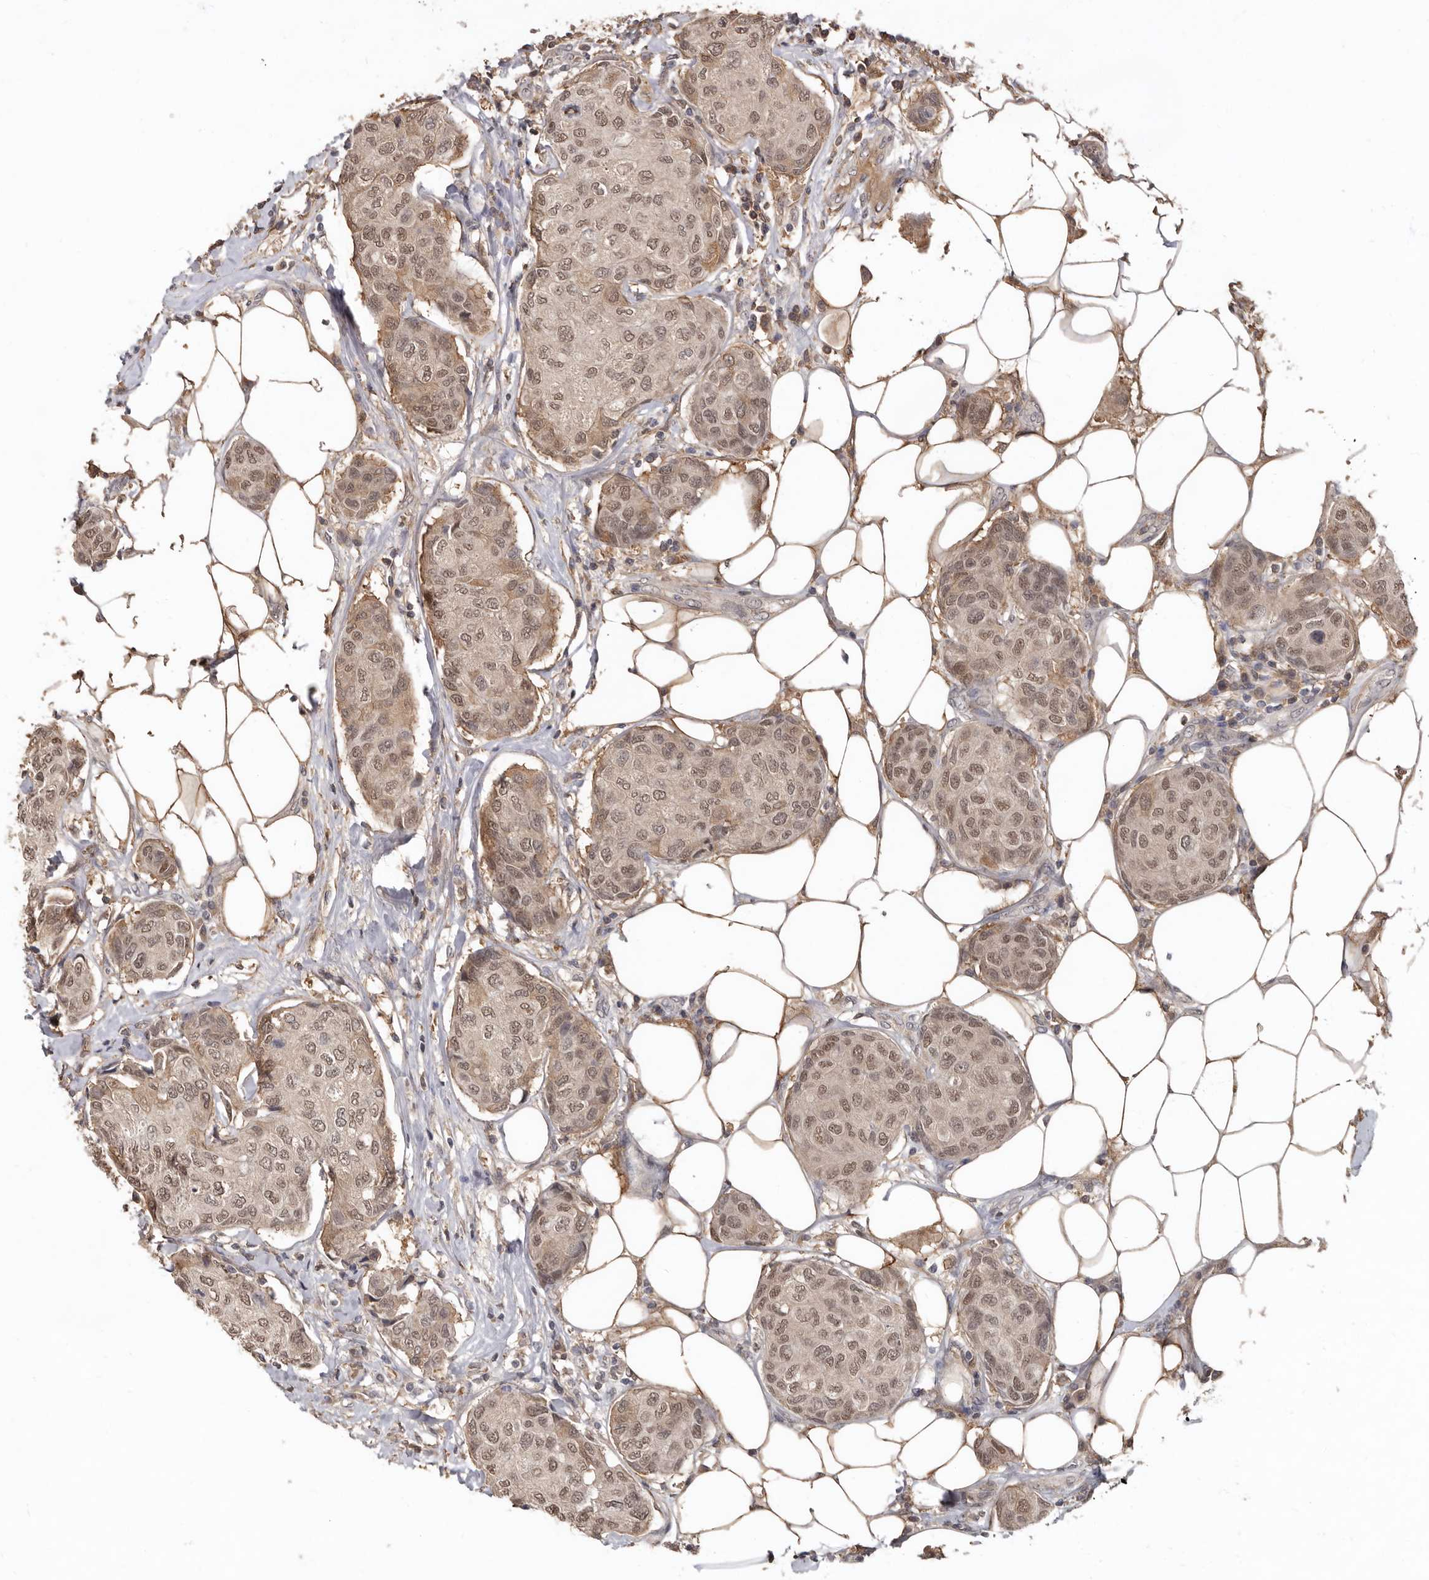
{"staining": {"intensity": "moderate", "quantity": ">75%", "location": "cytoplasmic/membranous,nuclear"}, "tissue": "breast cancer", "cell_type": "Tumor cells", "image_type": "cancer", "snomed": [{"axis": "morphology", "description": "Duct carcinoma"}, {"axis": "topography", "description": "Breast"}], "caption": "Protein analysis of breast cancer (intraductal carcinoma) tissue demonstrates moderate cytoplasmic/membranous and nuclear expression in approximately >75% of tumor cells. The protein of interest is shown in brown color, while the nuclei are stained blue.", "gene": "LRGUK", "patient": {"sex": "female", "age": 80}}